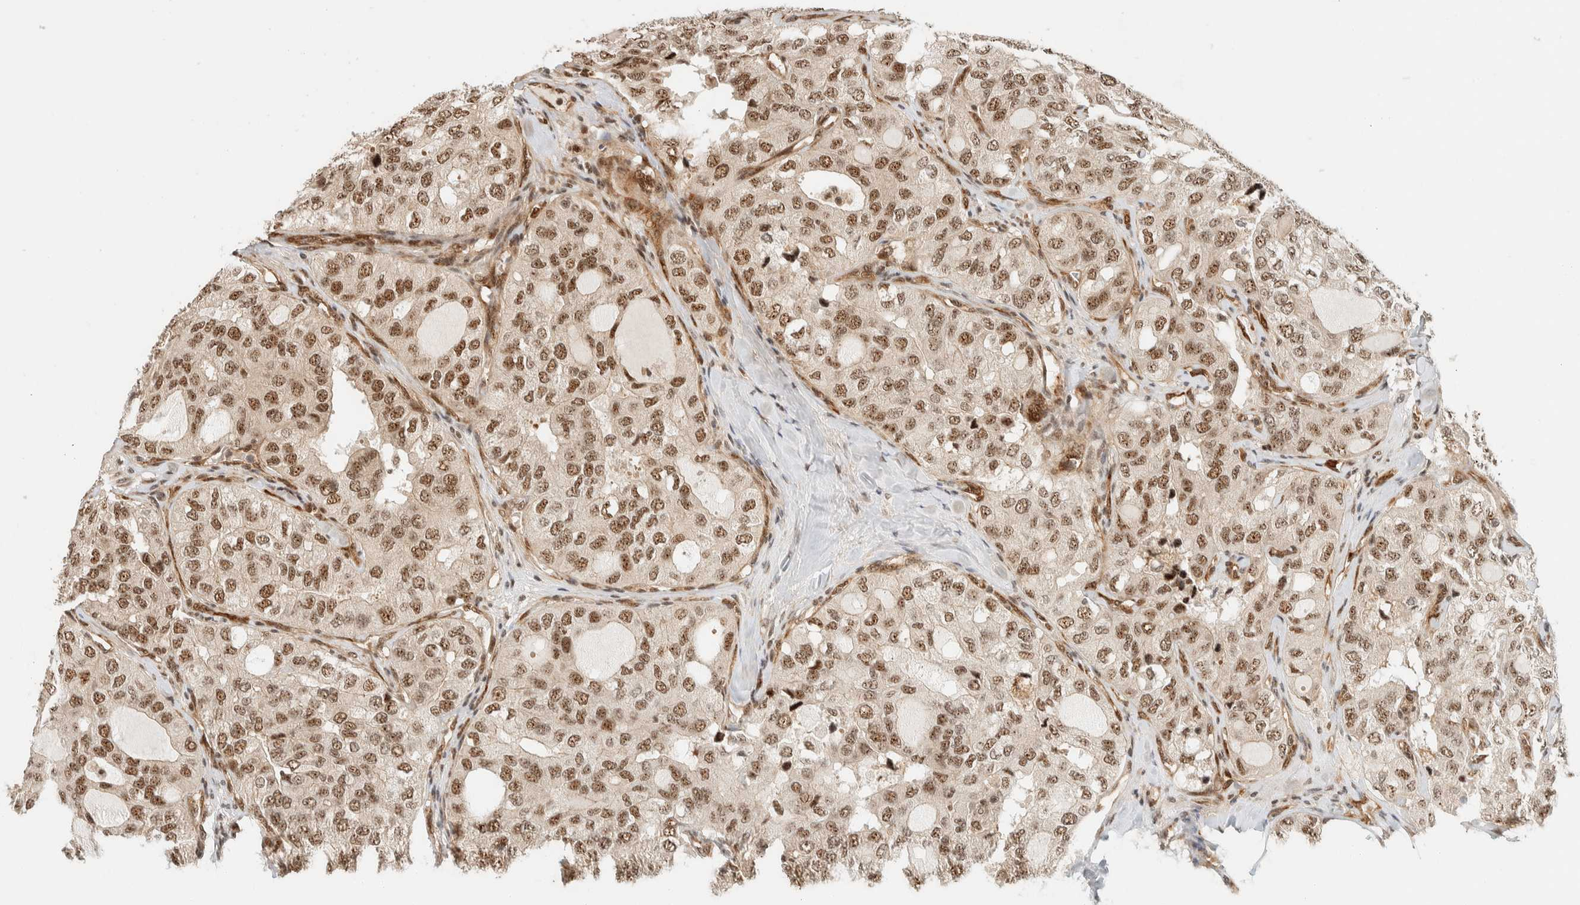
{"staining": {"intensity": "moderate", "quantity": ">75%", "location": "nuclear"}, "tissue": "thyroid cancer", "cell_type": "Tumor cells", "image_type": "cancer", "snomed": [{"axis": "morphology", "description": "Follicular adenoma carcinoma, NOS"}, {"axis": "topography", "description": "Thyroid gland"}], "caption": "IHC staining of thyroid cancer (follicular adenoma carcinoma), which exhibits medium levels of moderate nuclear staining in approximately >75% of tumor cells indicating moderate nuclear protein positivity. The staining was performed using DAB (3,3'-diaminobenzidine) (brown) for protein detection and nuclei were counterstained in hematoxylin (blue).", "gene": "SIK1", "patient": {"sex": "male", "age": 75}}